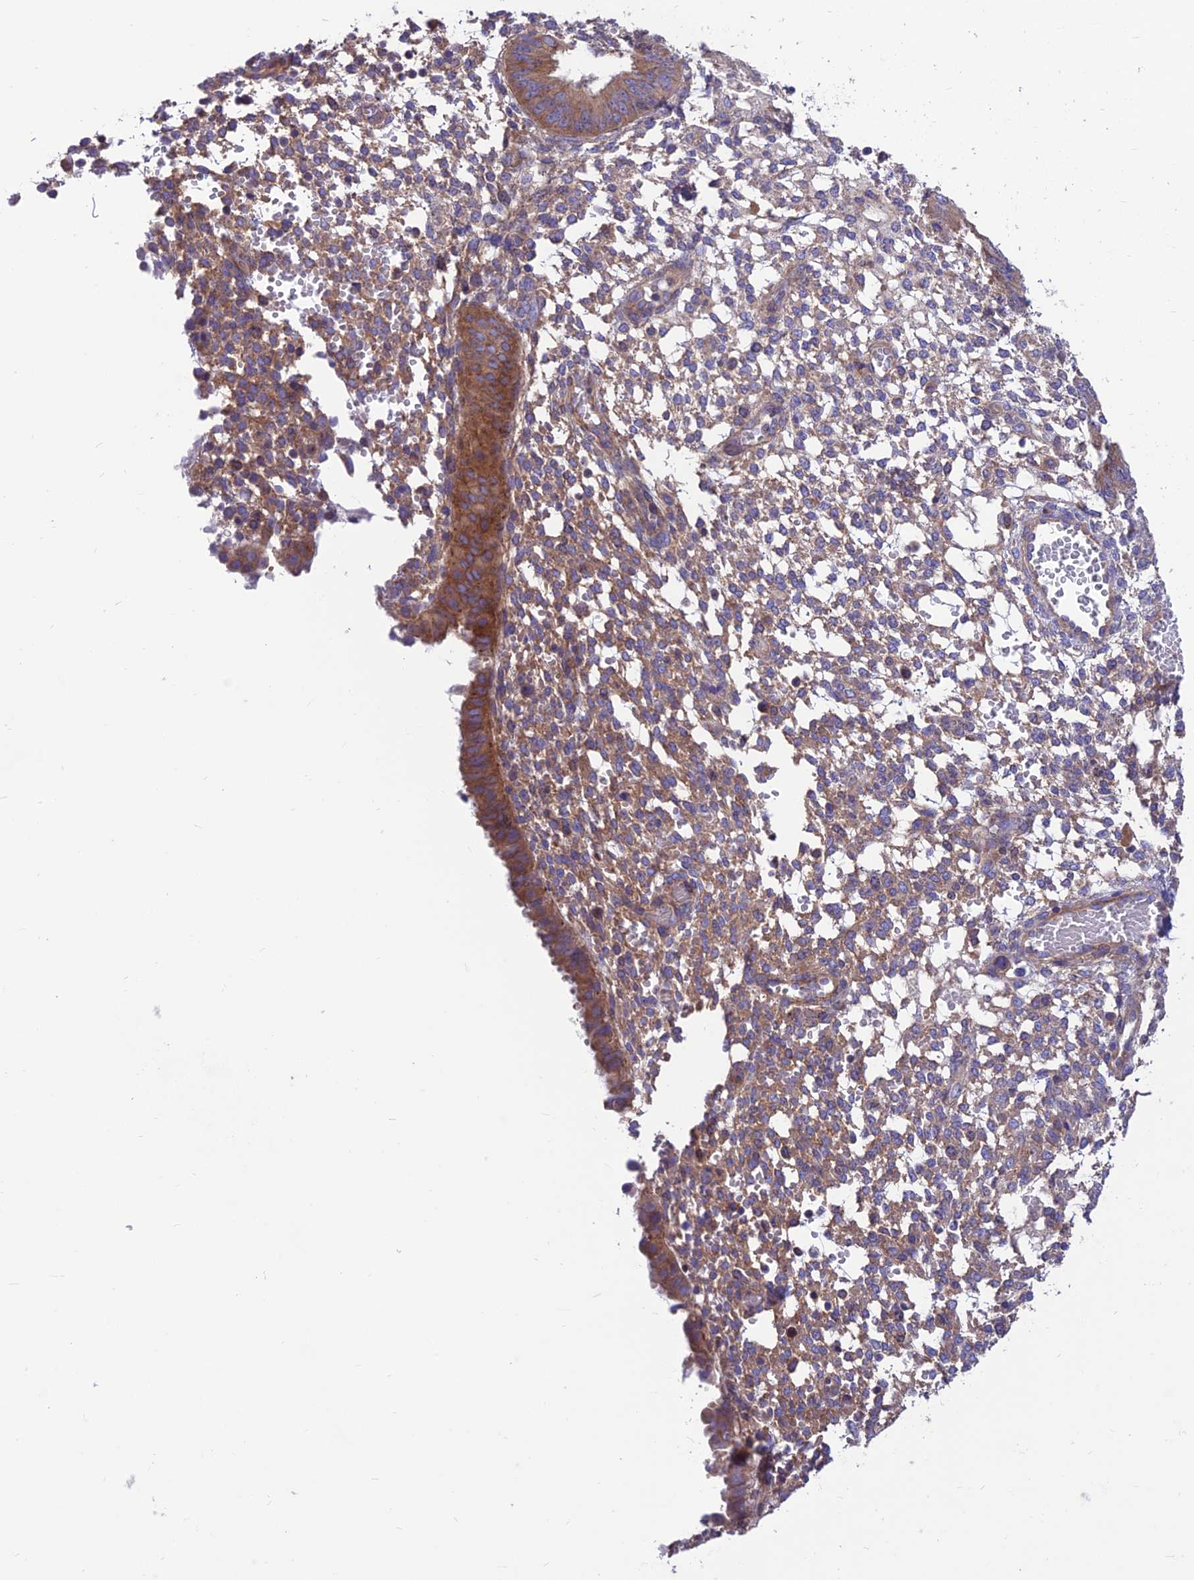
{"staining": {"intensity": "weak", "quantity": "25%-75%", "location": "cytoplasmic/membranous"}, "tissue": "endometrium", "cell_type": "Cells in endometrial stroma", "image_type": "normal", "snomed": [{"axis": "morphology", "description": "Normal tissue, NOS"}, {"axis": "topography", "description": "Endometrium"}], "caption": "This histopathology image shows immunohistochemistry (IHC) staining of benign endometrium, with low weak cytoplasmic/membranous positivity in about 25%-75% of cells in endometrial stroma.", "gene": "VPS16", "patient": {"sex": "female", "age": 49}}